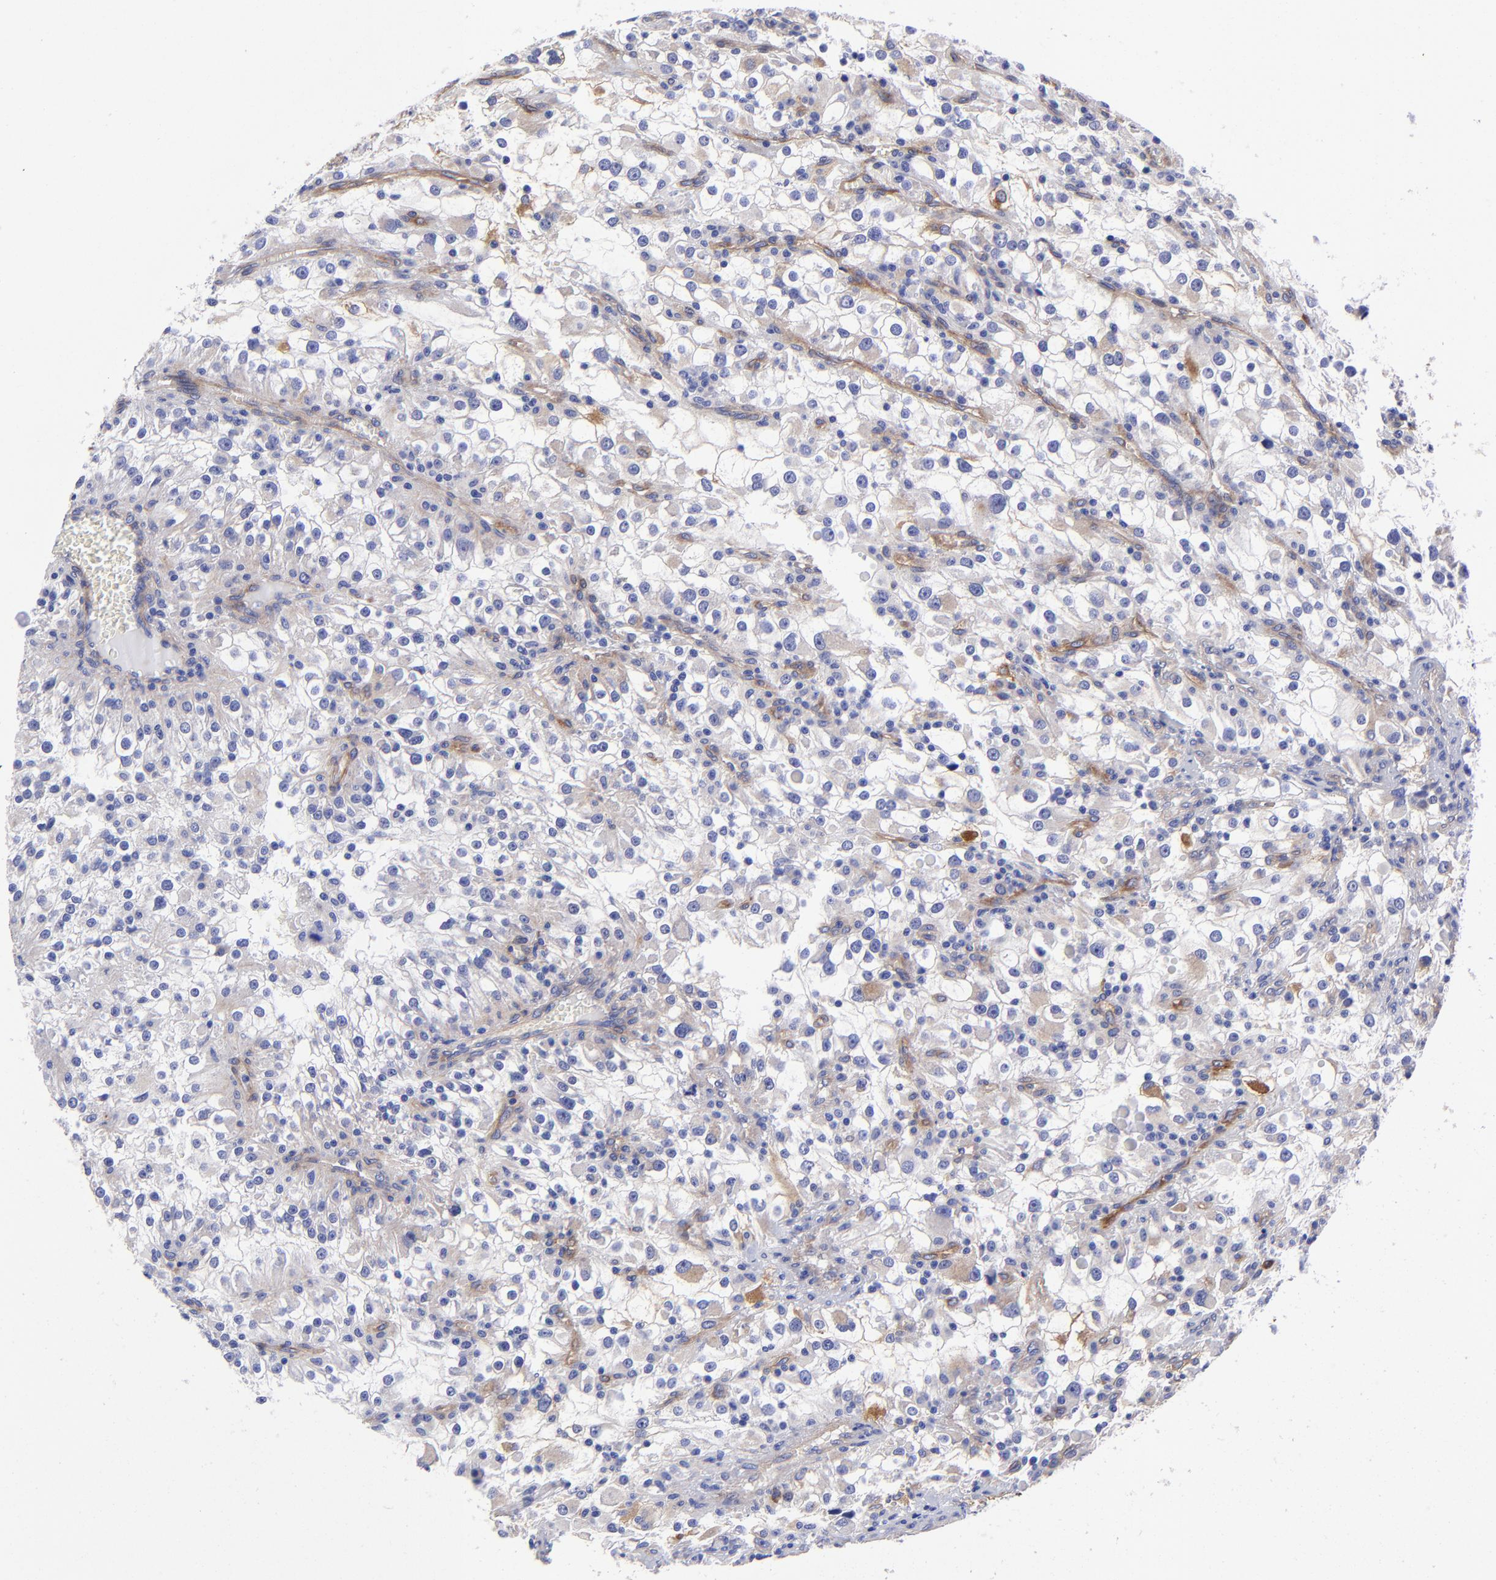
{"staining": {"intensity": "weak", "quantity": "<25%", "location": "cytoplasmic/membranous"}, "tissue": "renal cancer", "cell_type": "Tumor cells", "image_type": "cancer", "snomed": [{"axis": "morphology", "description": "Adenocarcinoma, NOS"}, {"axis": "topography", "description": "Kidney"}], "caption": "High magnification brightfield microscopy of renal cancer stained with DAB (brown) and counterstained with hematoxylin (blue): tumor cells show no significant positivity. (DAB immunohistochemistry (IHC) with hematoxylin counter stain).", "gene": "PPFIBP1", "patient": {"sex": "female", "age": 52}}